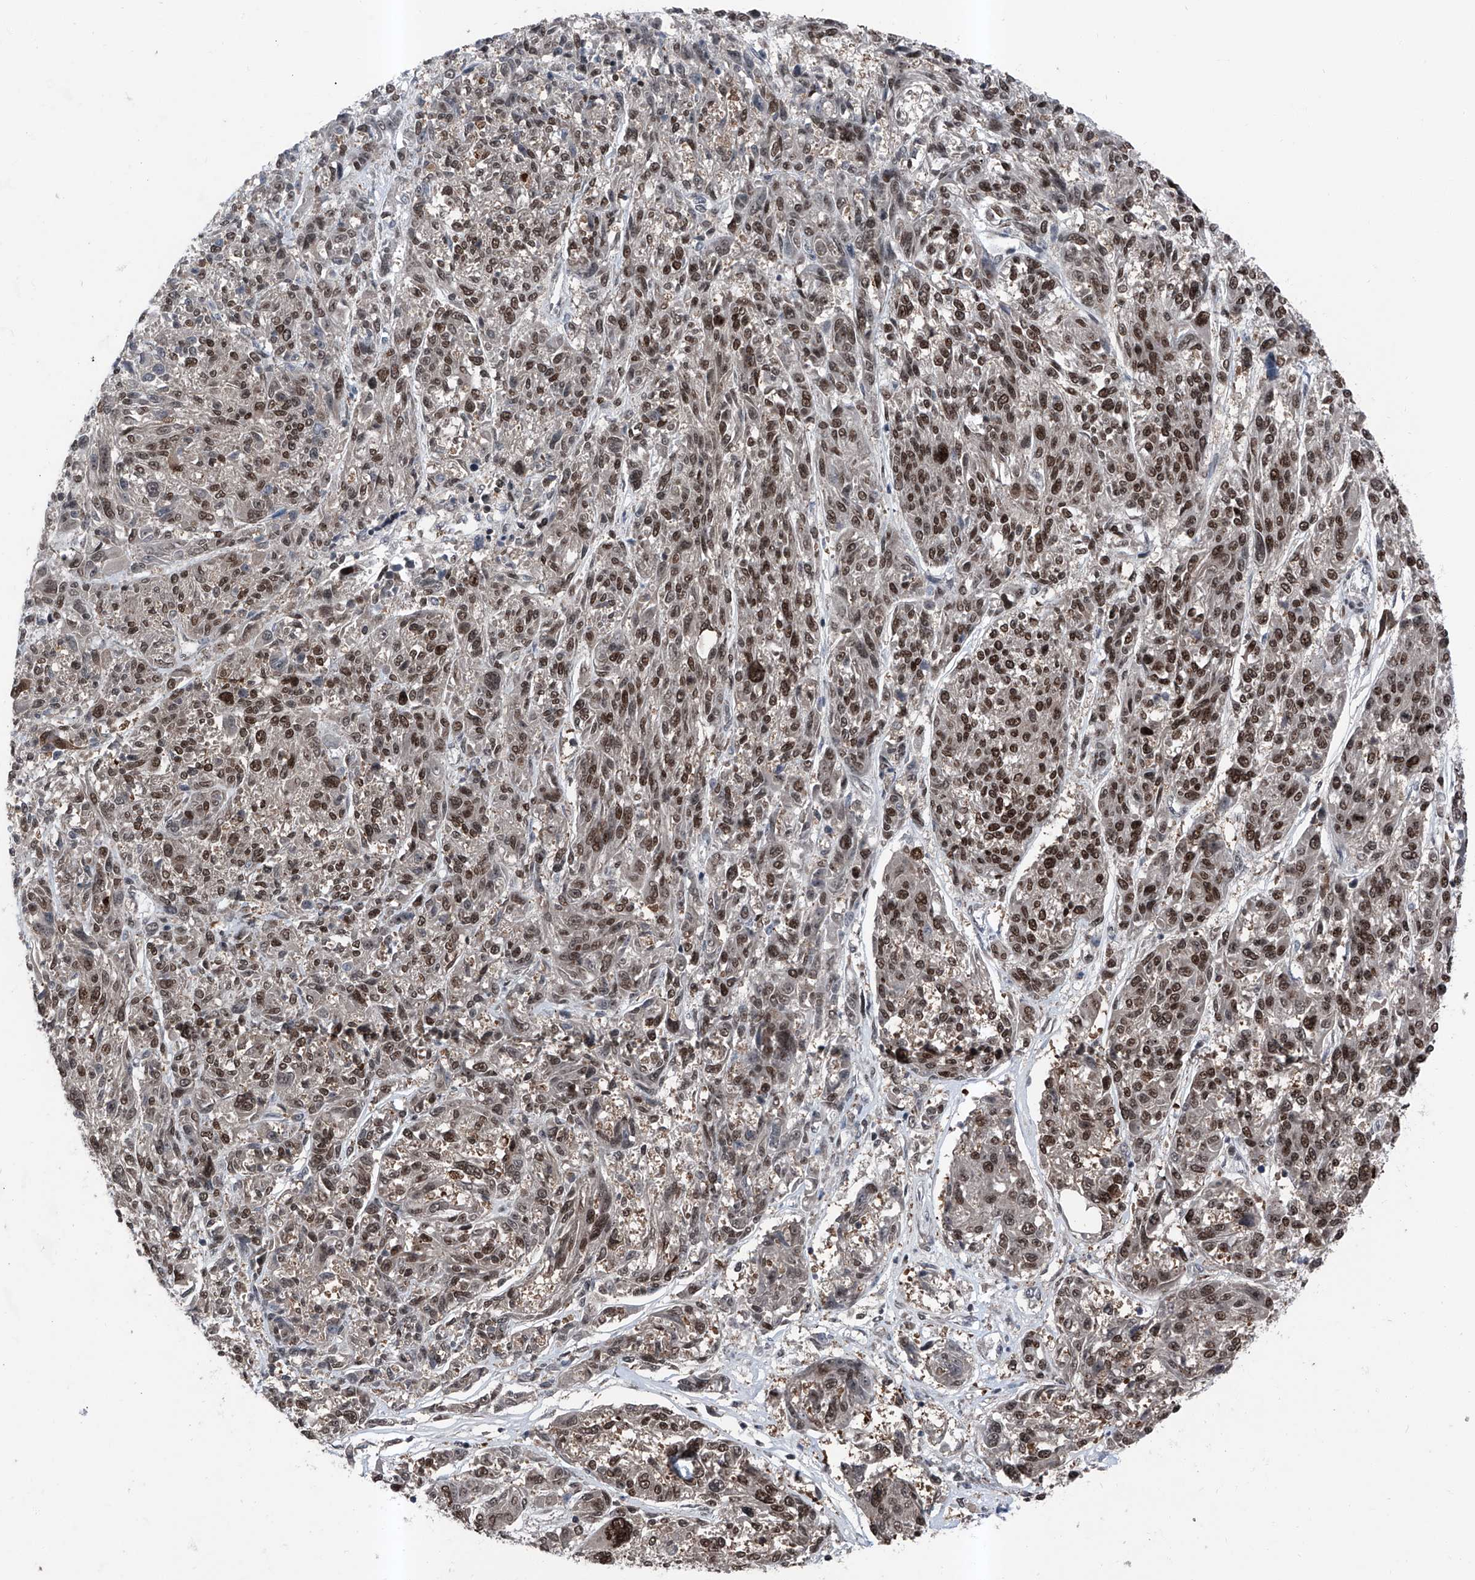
{"staining": {"intensity": "moderate", "quantity": ">75%", "location": "nuclear"}, "tissue": "melanoma", "cell_type": "Tumor cells", "image_type": "cancer", "snomed": [{"axis": "morphology", "description": "Malignant melanoma, NOS"}, {"axis": "topography", "description": "Skin"}], "caption": "Immunohistochemistry (IHC) photomicrograph of neoplastic tissue: human melanoma stained using IHC exhibits medium levels of moderate protein expression localized specifically in the nuclear of tumor cells, appearing as a nuclear brown color.", "gene": "BMI1", "patient": {"sex": "male", "age": 53}}